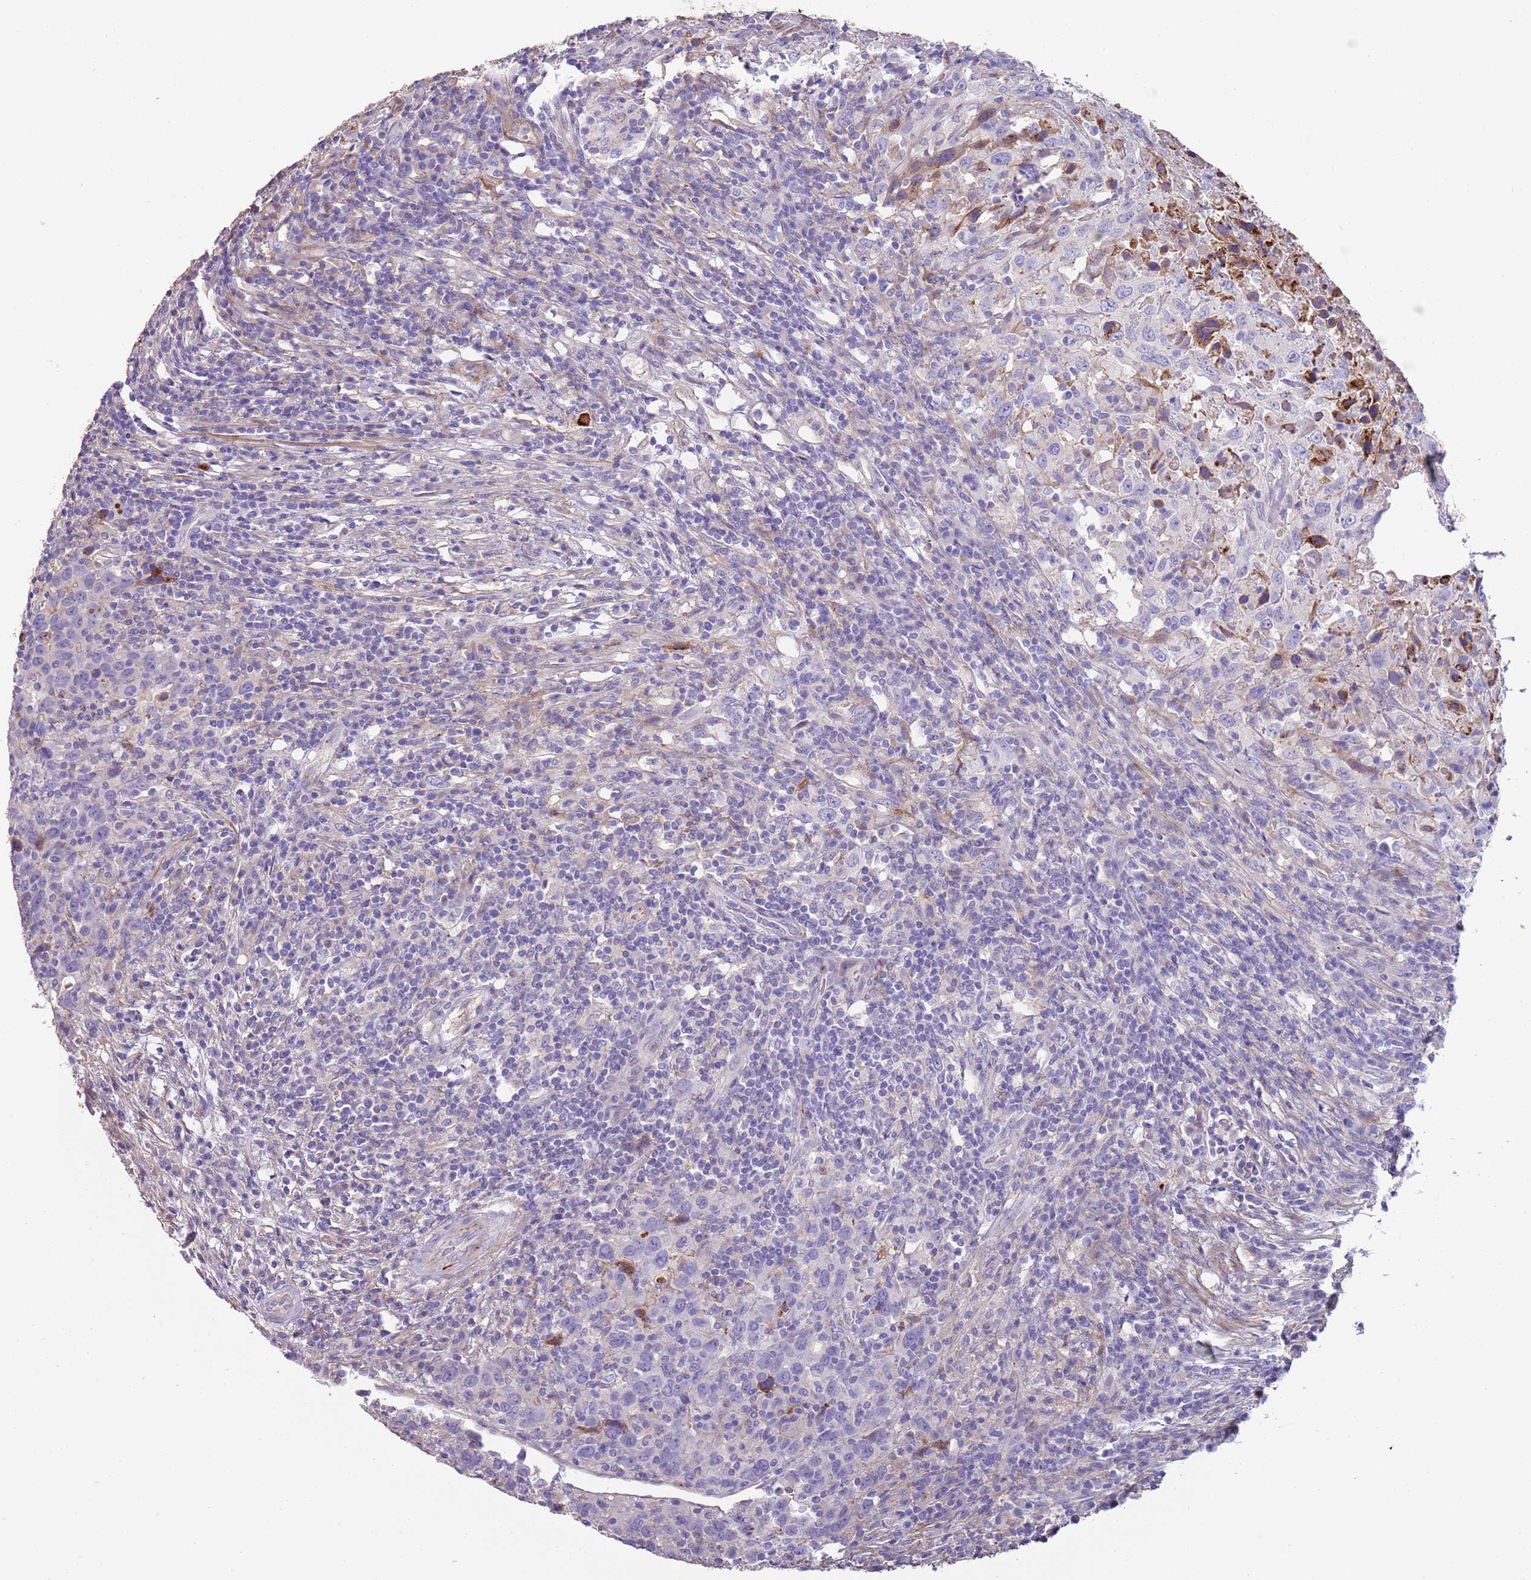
{"staining": {"intensity": "moderate", "quantity": "<25%", "location": "cytoplasmic/membranous"}, "tissue": "urothelial cancer", "cell_type": "Tumor cells", "image_type": "cancer", "snomed": [{"axis": "morphology", "description": "Urothelial carcinoma, High grade"}, {"axis": "topography", "description": "Urinary bladder"}], "caption": "IHC histopathology image of human high-grade urothelial carcinoma stained for a protein (brown), which reveals low levels of moderate cytoplasmic/membranous staining in about <25% of tumor cells.", "gene": "NBPF3", "patient": {"sex": "male", "age": 61}}